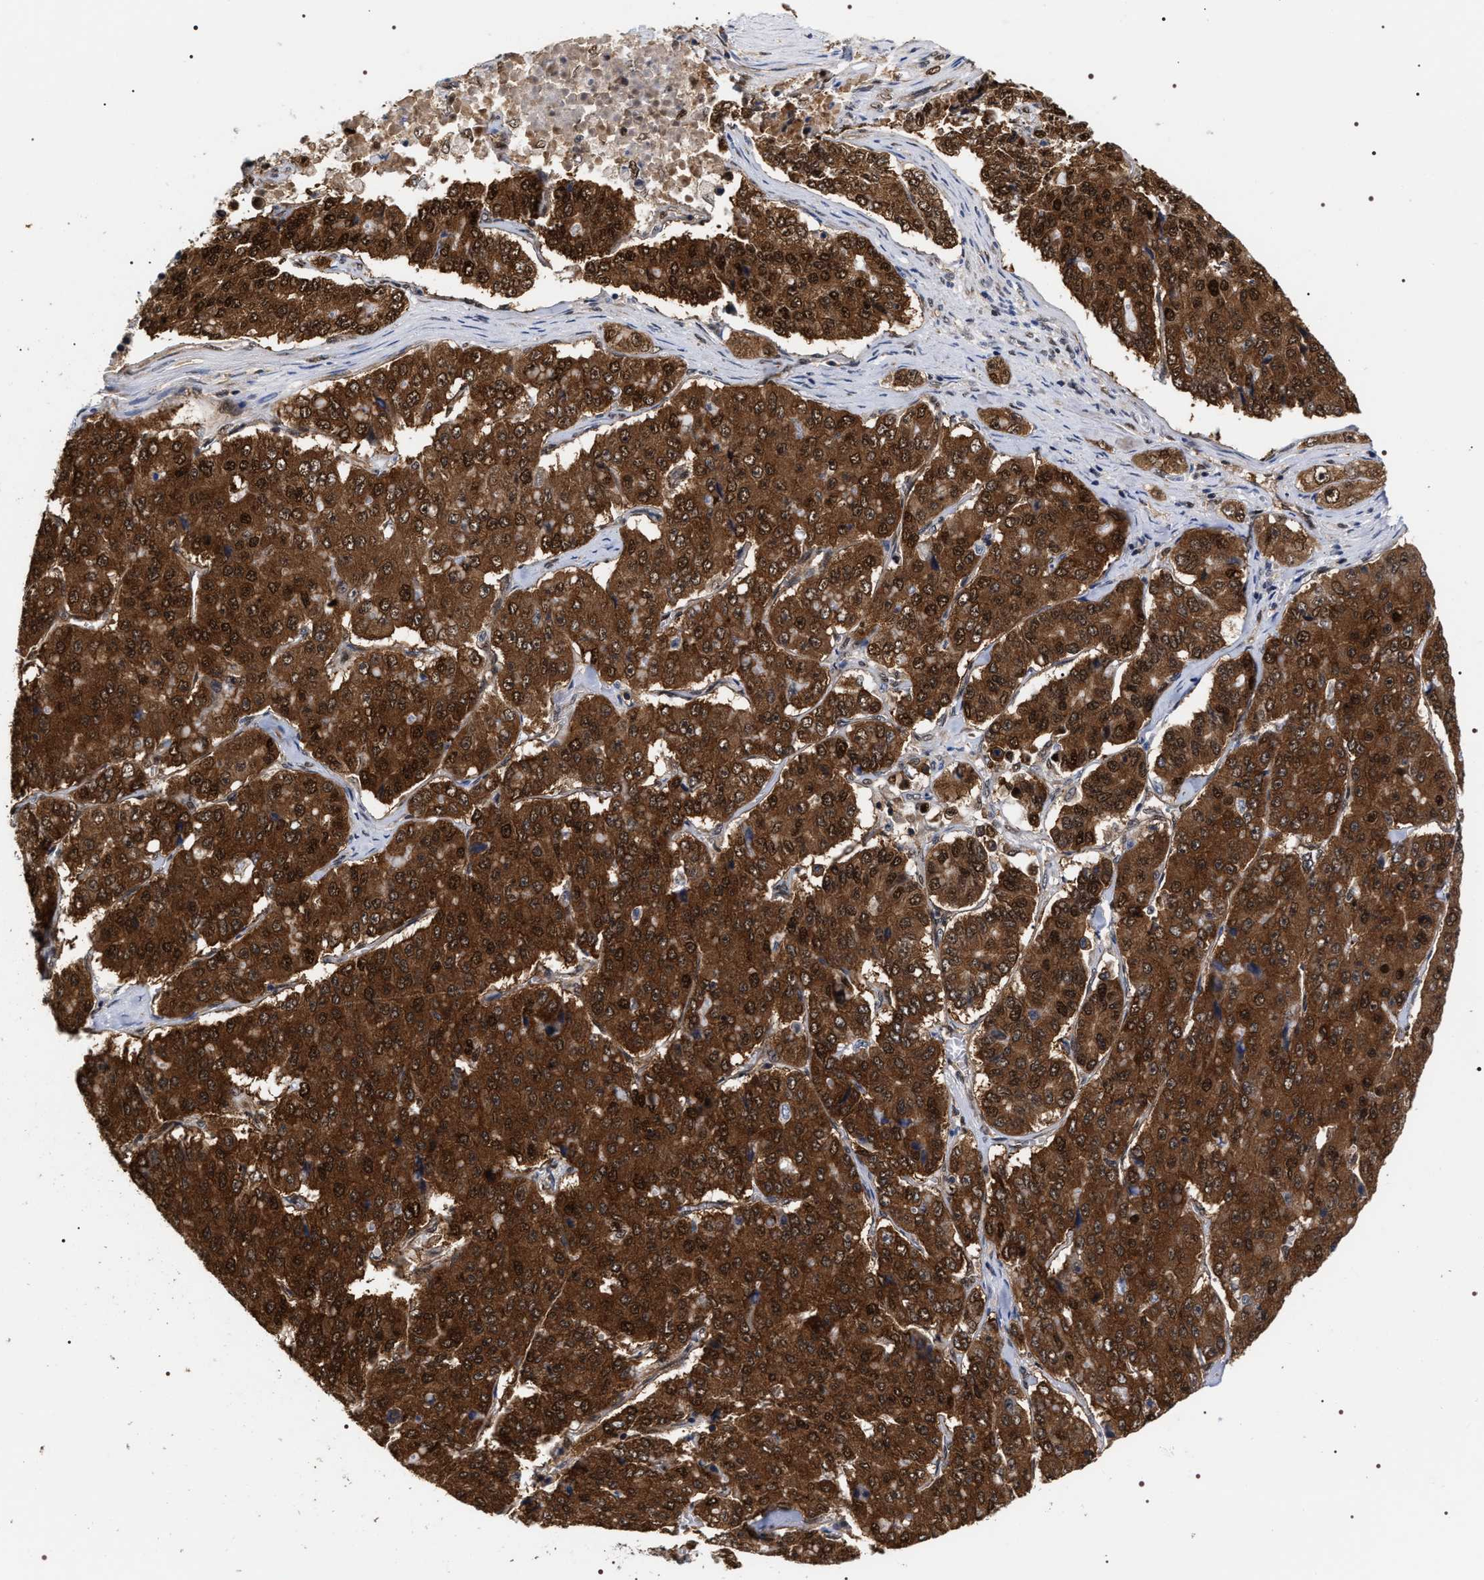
{"staining": {"intensity": "strong", "quantity": ">75%", "location": "cytoplasmic/membranous,nuclear"}, "tissue": "pancreatic cancer", "cell_type": "Tumor cells", "image_type": "cancer", "snomed": [{"axis": "morphology", "description": "Adenocarcinoma, NOS"}, {"axis": "topography", "description": "Pancreas"}], "caption": "Pancreatic cancer stained with DAB (3,3'-diaminobenzidine) immunohistochemistry (IHC) shows high levels of strong cytoplasmic/membranous and nuclear positivity in approximately >75% of tumor cells.", "gene": "BAG6", "patient": {"sex": "male", "age": 50}}